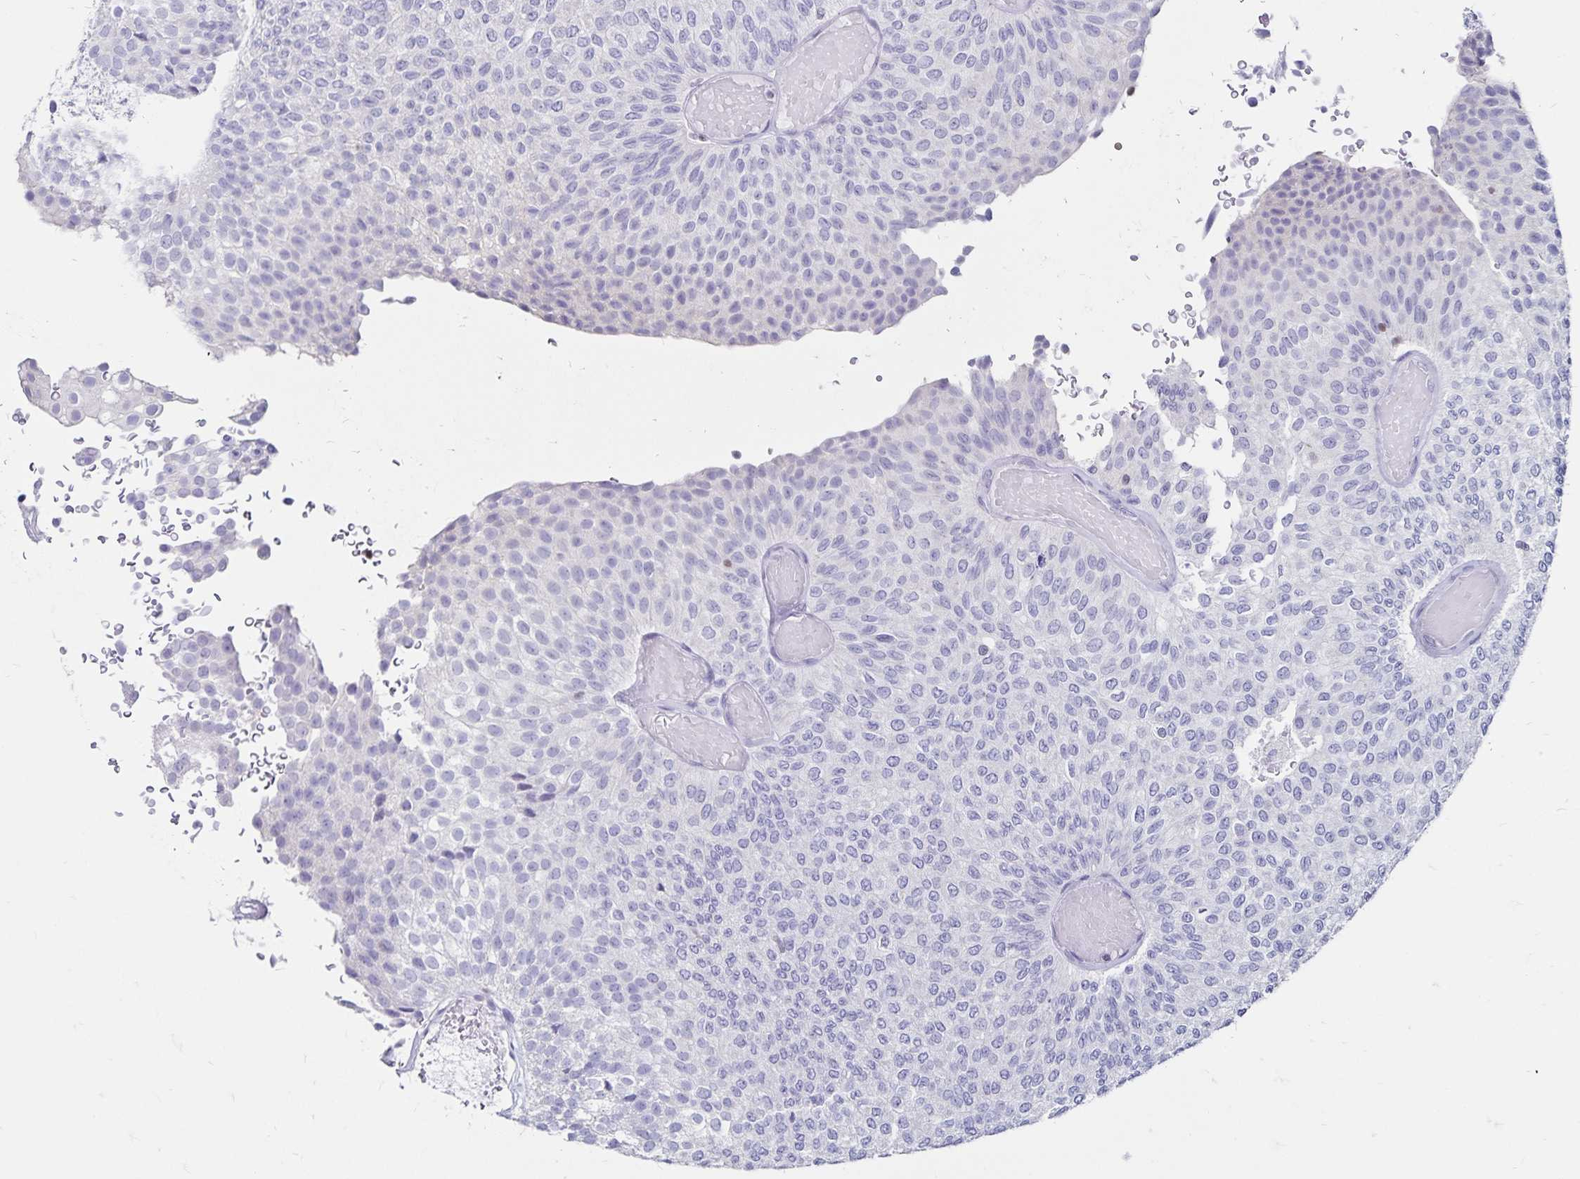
{"staining": {"intensity": "negative", "quantity": "none", "location": "none"}, "tissue": "urothelial cancer", "cell_type": "Tumor cells", "image_type": "cancer", "snomed": [{"axis": "morphology", "description": "Urothelial carcinoma, Low grade"}, {"axis": "topography", "description": "Urinary bladder"}], "caption": "A micrograph of urothelial carcinoma (low-grade) stained for a protein demonstrates no brown staining in tumor cells.", "gene": "IKZF1", "patient": {"sex": "male", "age": 78}}